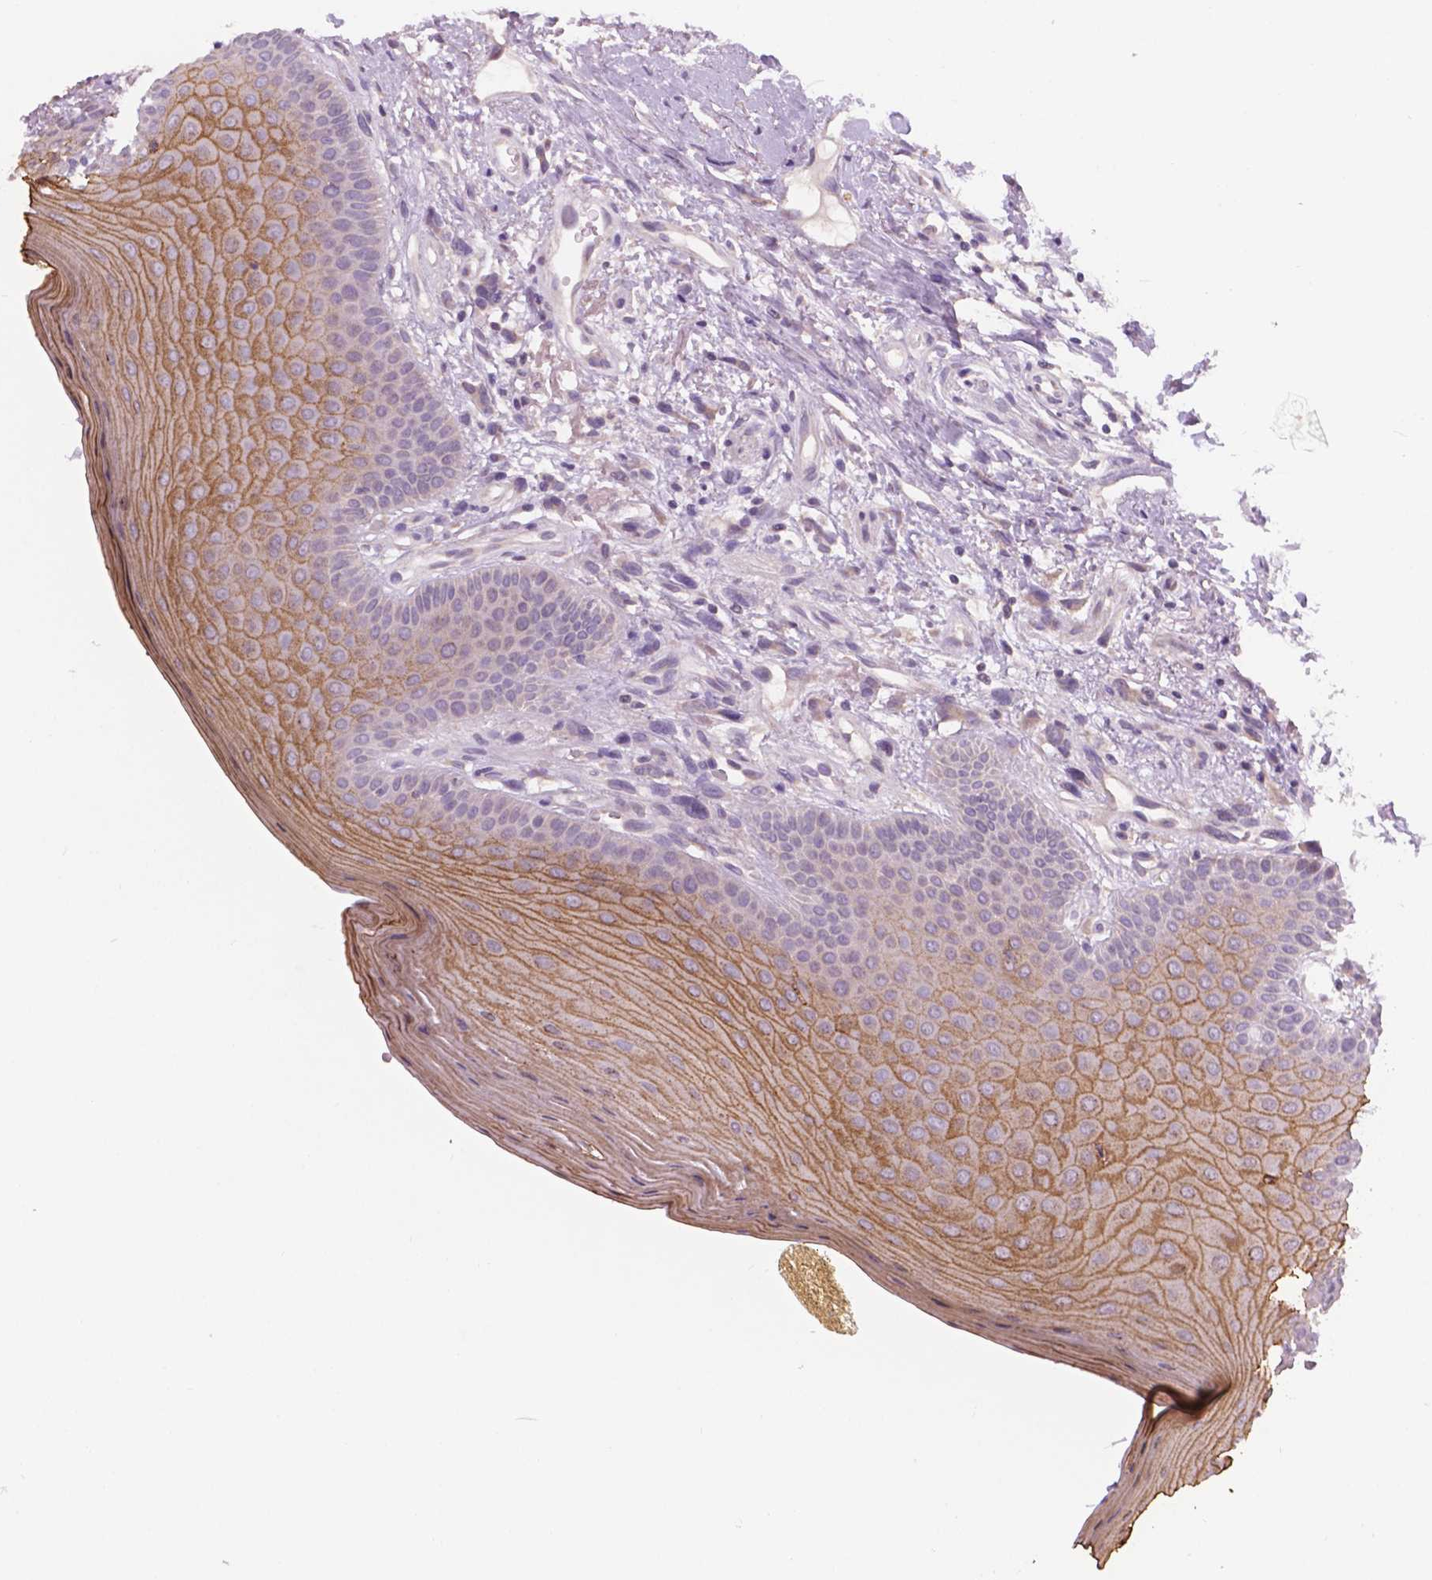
{"staining": {"intensity": "moderate", "quantity": "<25%", "location": "cytoplasmic/membranous"}, "tissue": "oral mucosa", "cell_type": "Squamous epithelial cells", "image_type": "normal", "snomed": [{"axis": "morphology", "description": "Normal tissue, NOS"}, {"axis": "morphology", "description": "Normal morphology"}, {"axis": "topography", "description": "Oral tissue"}], "caption": "DAB (3,3'-diaminobenzidine) immunohistochemical staining of unremarkable oral mucosa demonstrates moderate cytoplasmic/membranous protein expression in about <25% of squamous epithelial cells.", "gene": "SBSN", "patient": {"sex": "female", "age": 76}}